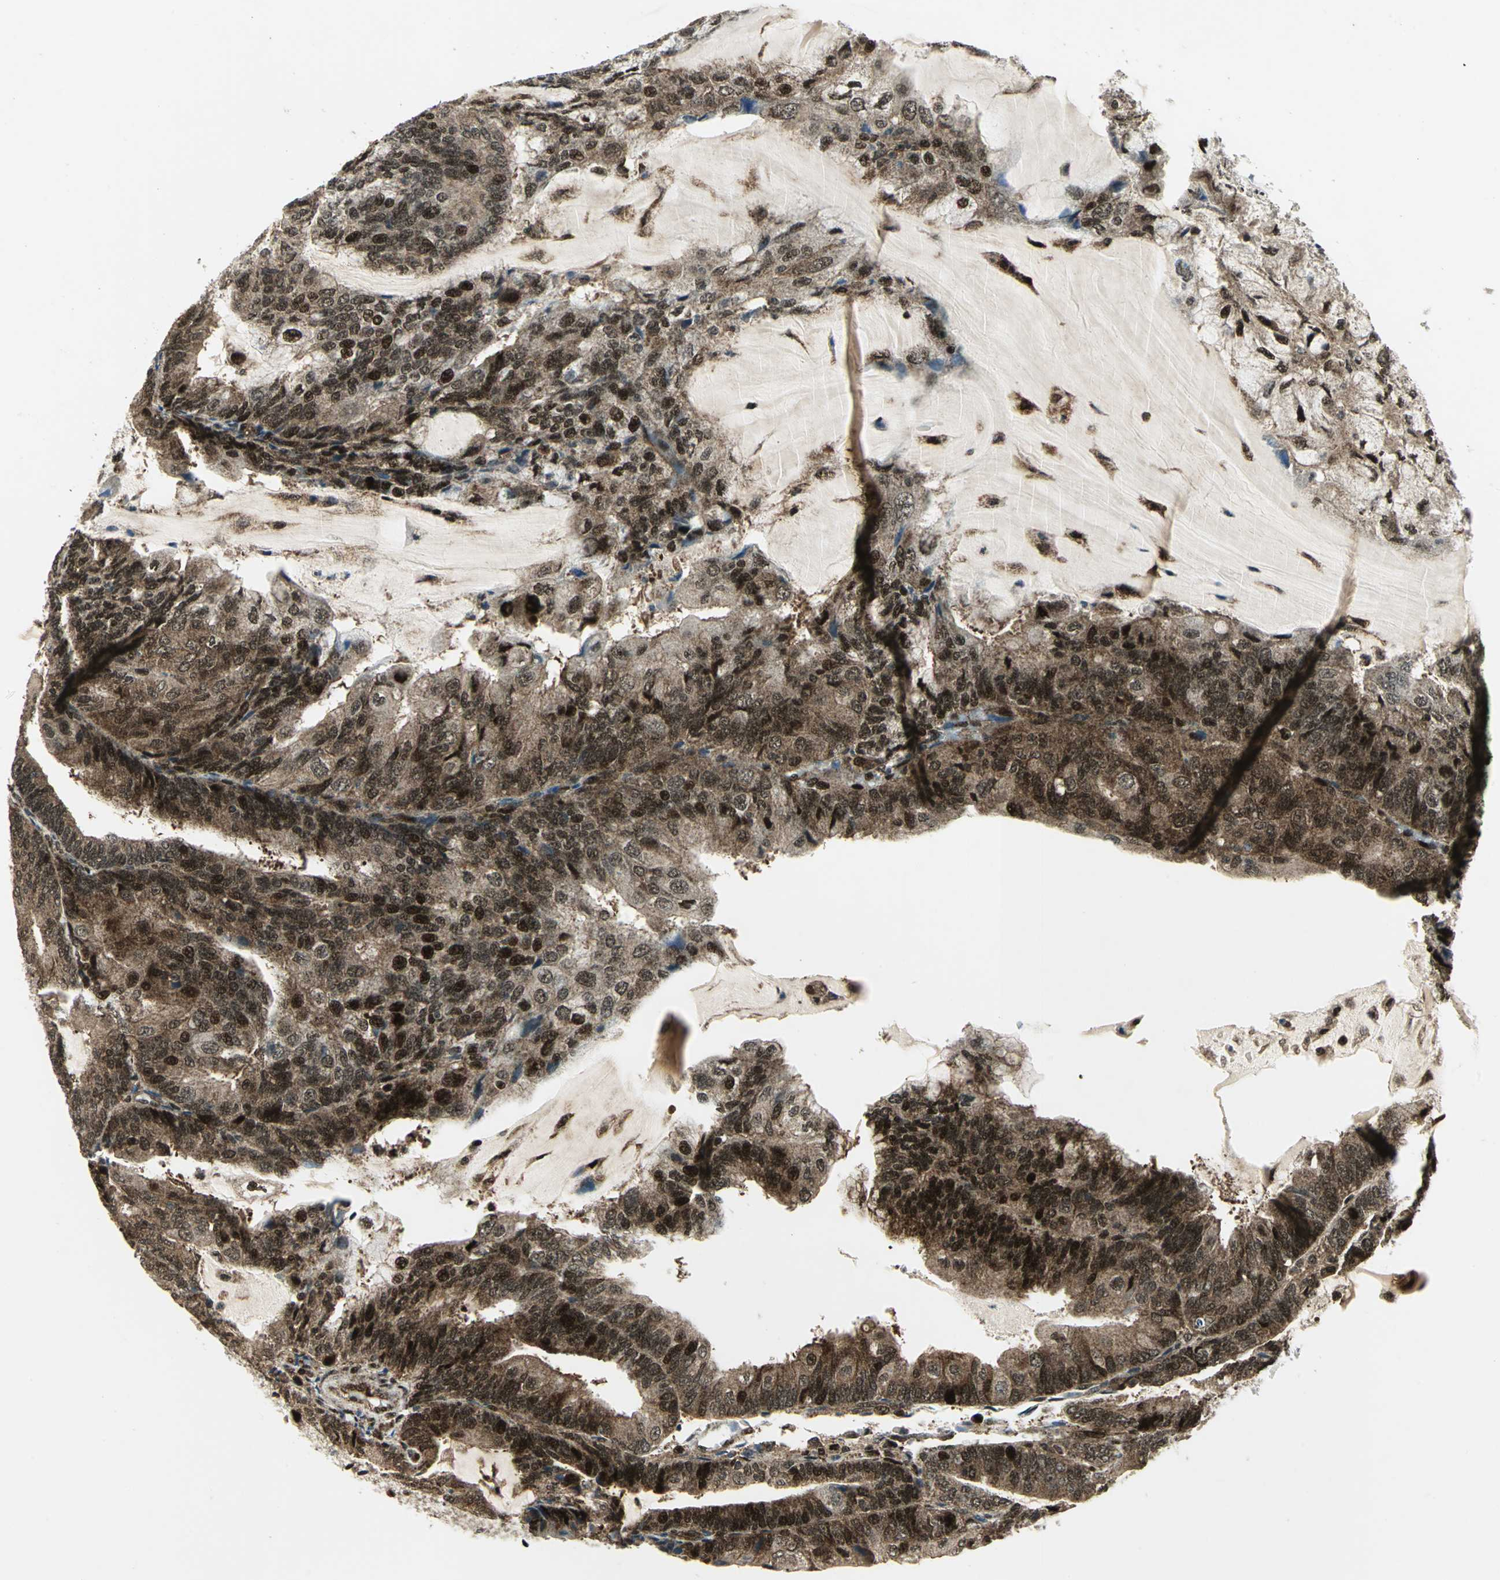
{"staining": {"intensity": "strong", "quantity": ">75%", "location": "cytoplasmic/membranous,nuclear"}, "tissue": "endometrial cancer", "cell_type": "Tumor cells", "image_type": "cancer", "snomed": [{"axis": "morphology", "description": "Adenocarcinoma, NOS"}, {"axis": "topography", "description": "Endometrium"}], "caption": "A brown stain shows strong cytoplasmic/membranous and nuclear staining of a protein in endometrial cancer tumor cells.", "gene": "COPS5", "patient": {"sex": "female", "age": 81}}